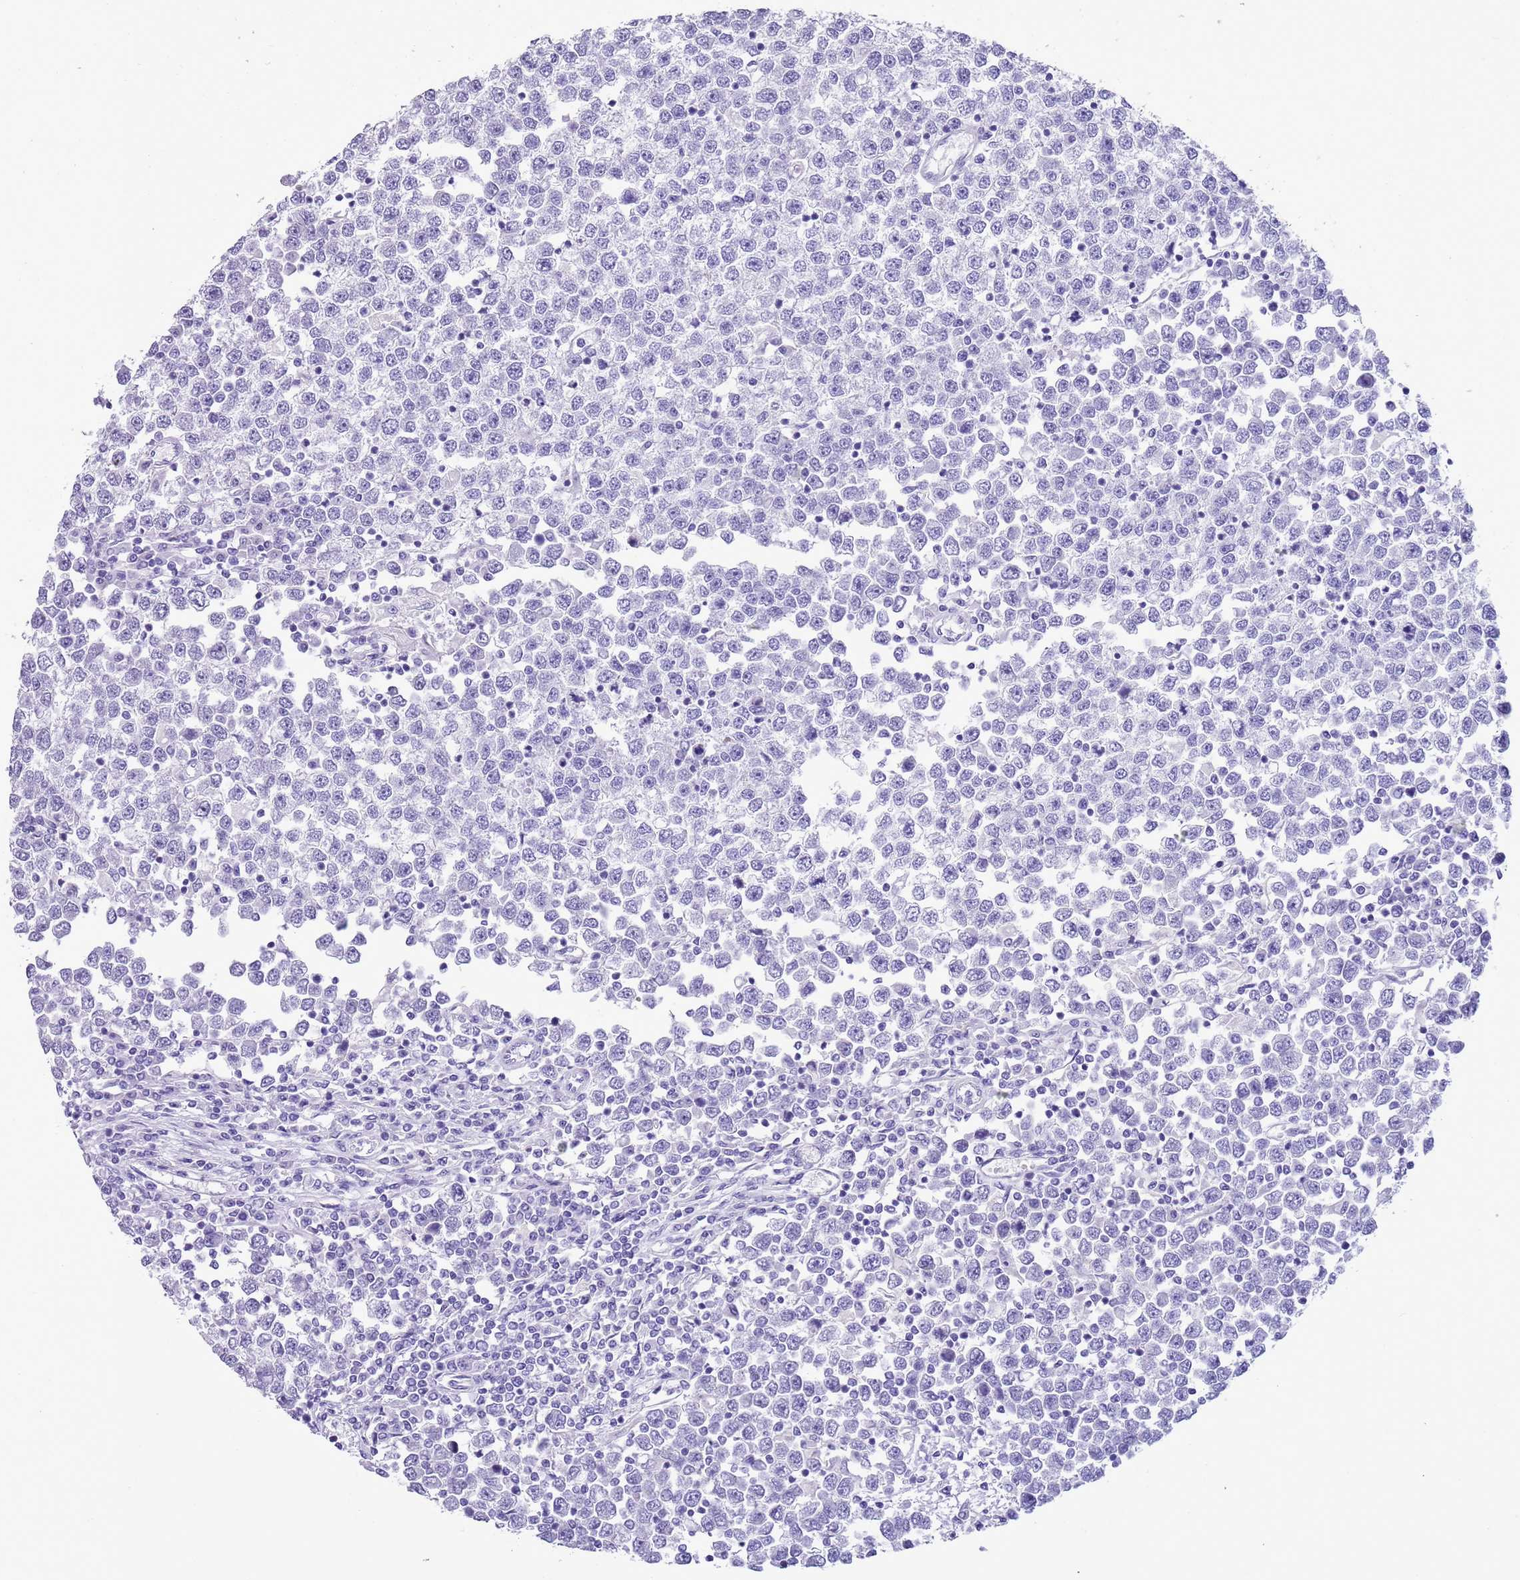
{"staining": {"intensity": "negative", "quantity": "none", "location": "none"}, "tissue": "testis cancer", "cell_type": "Tumor cells", "image_type": "cancer", "snomed": [{"axis": "morphology", "description": "Seminoma, NOS"}, {"axis": "topography", "description": "Testis"}], "caption": "This is an immunohistochemistry (IHC) image of testis cancer (seminoma). There is no staining in tumor cells.", "gene": "TBC1D10B", "patient": {"sex": "male", "age": 65}}